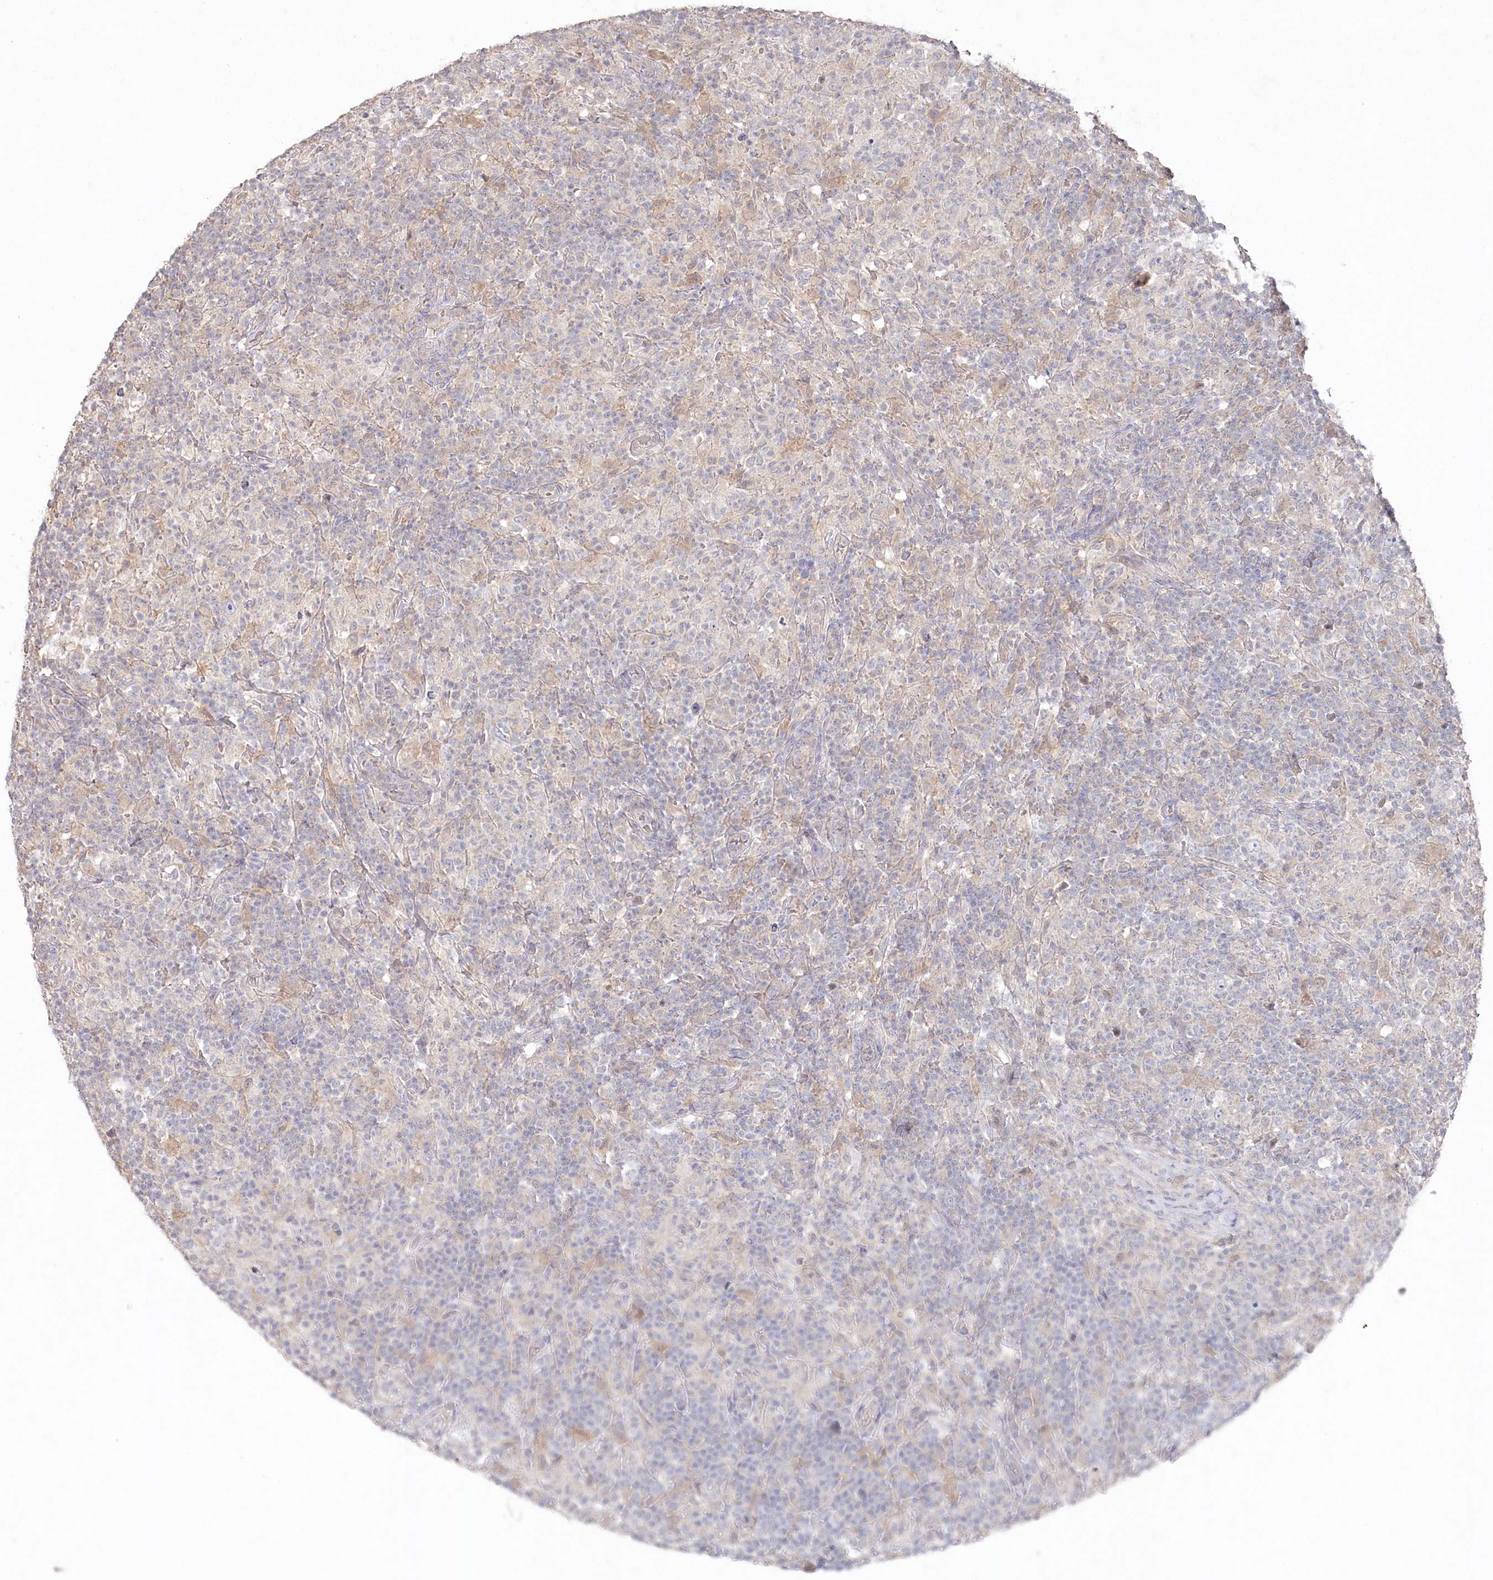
{"staining": {"intensity": "negative", "quantity": "none", "location": "none"}, "tissue": "lymphoma", "cell_type": "Tumor cells", "image_type": "cancer", "snomed": [{"axis": "morphology", "description": "Hodgkin's disease, NOS"}, {"axis": "topography", "description": "Lymph node"}], "caption": "This is an IHC histopathology image of lymphoma. There is no positivity in tumor cells.", "gene": "TGFBRAP1", "patient": {"sex": "male", "age": 70}}